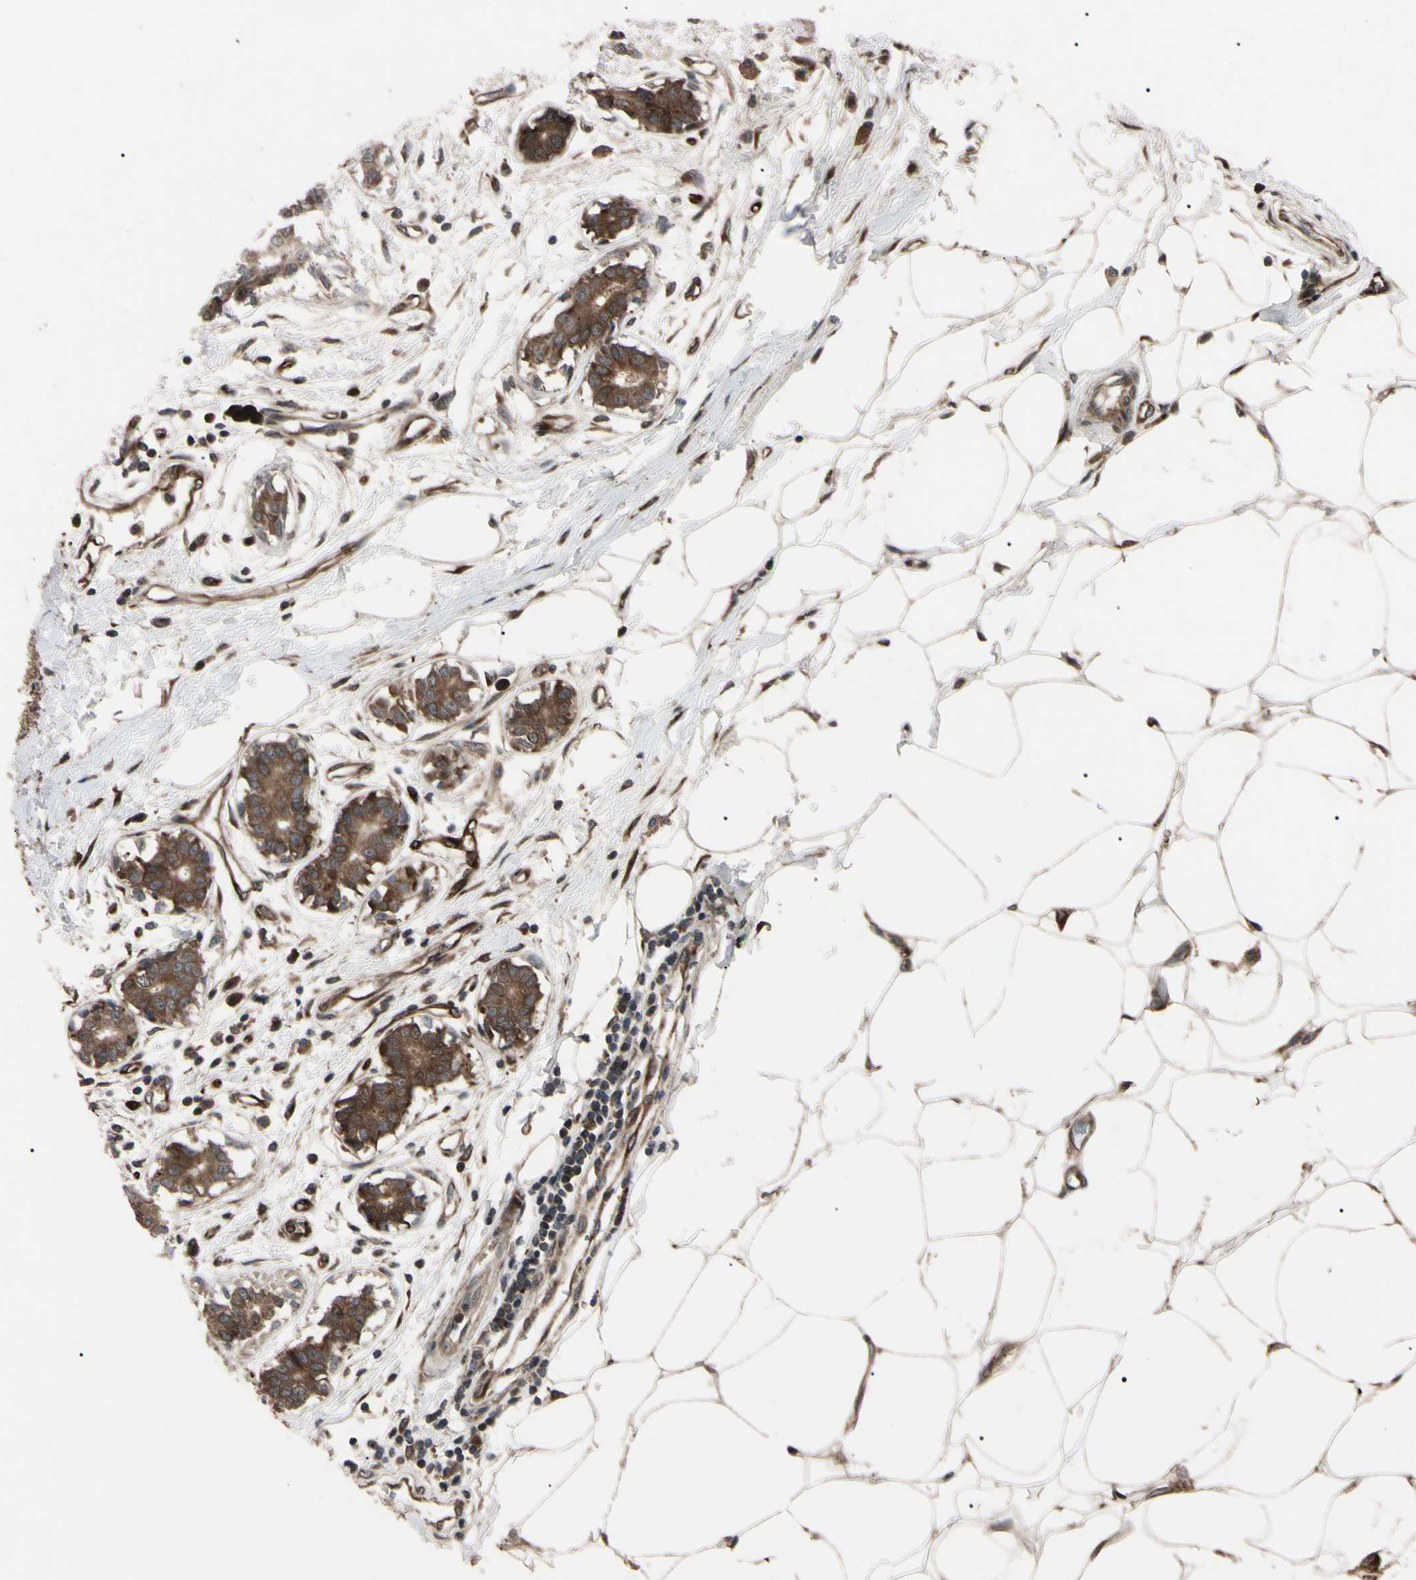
{"staining": {"intensity": "strong", "quantity": ">75%", "location": "cytoplasmic/membranous"}, "tissue": "breast cancer", "cell_type": "Tumor cells", "image_type": "cancer", "snomed": [{"axis": "morphology", "description": "Duct carcinoma"}, {"axis": "topography", "description": "Breast"}], "caption": "About >75% of tumor cells in human breast cancer (invasive ductal carcinoma) demonstrate strong cytoplasmic/membranous protein positivity as visualized by brown immunohistochemical staining.", "gene": "GUCY1B1", "patient": {"sex": "female", "age": 40}}